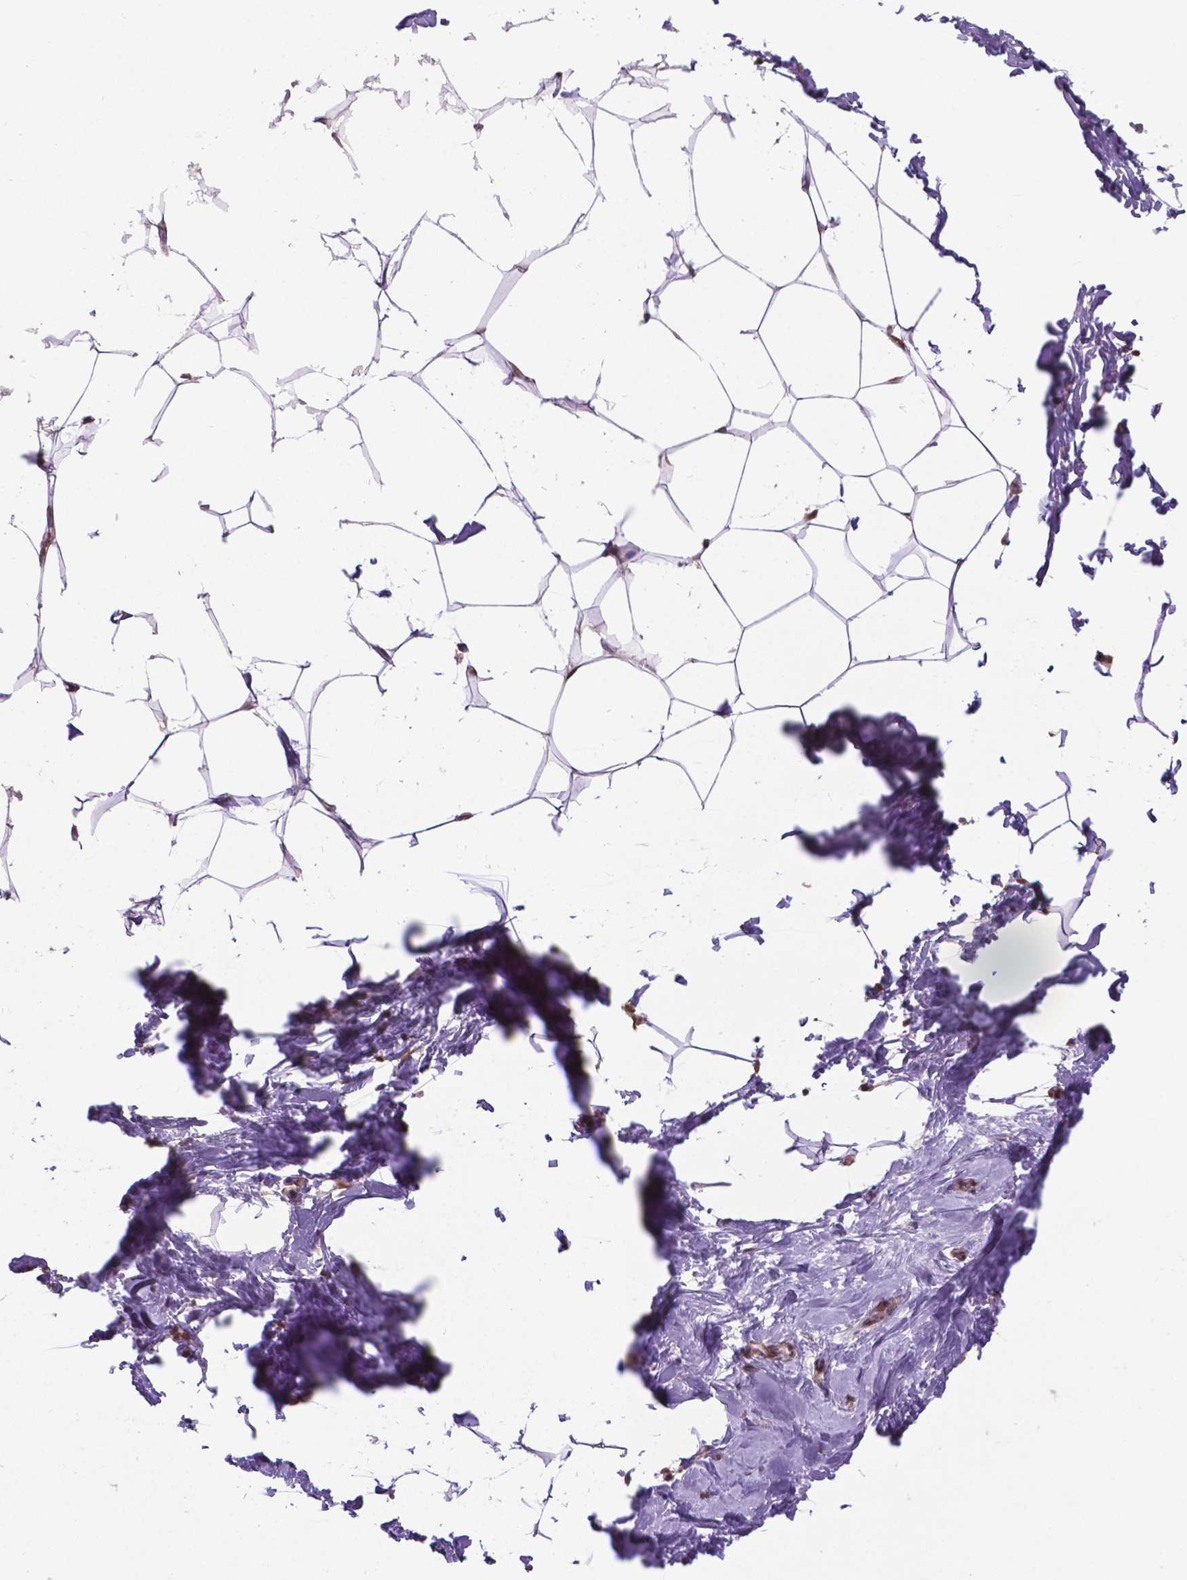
{"staining": {"intensity": "negative", "quantity": "none", "location": "none"}, "tissue": "breast", "cell_type": "Adipocytes", "image_type": "normal", "snomed": [{"axis": "morphology", "description": "Normal tissue, NOS"}, {"axis": "topography", "description": "Breast"}], "caption": "This is an immunohistochemistry image of benign breast. There is no positivity in adipocytes.", "gene": "CSNK2A1", "patient": {"sex": "female", "age": 32}}